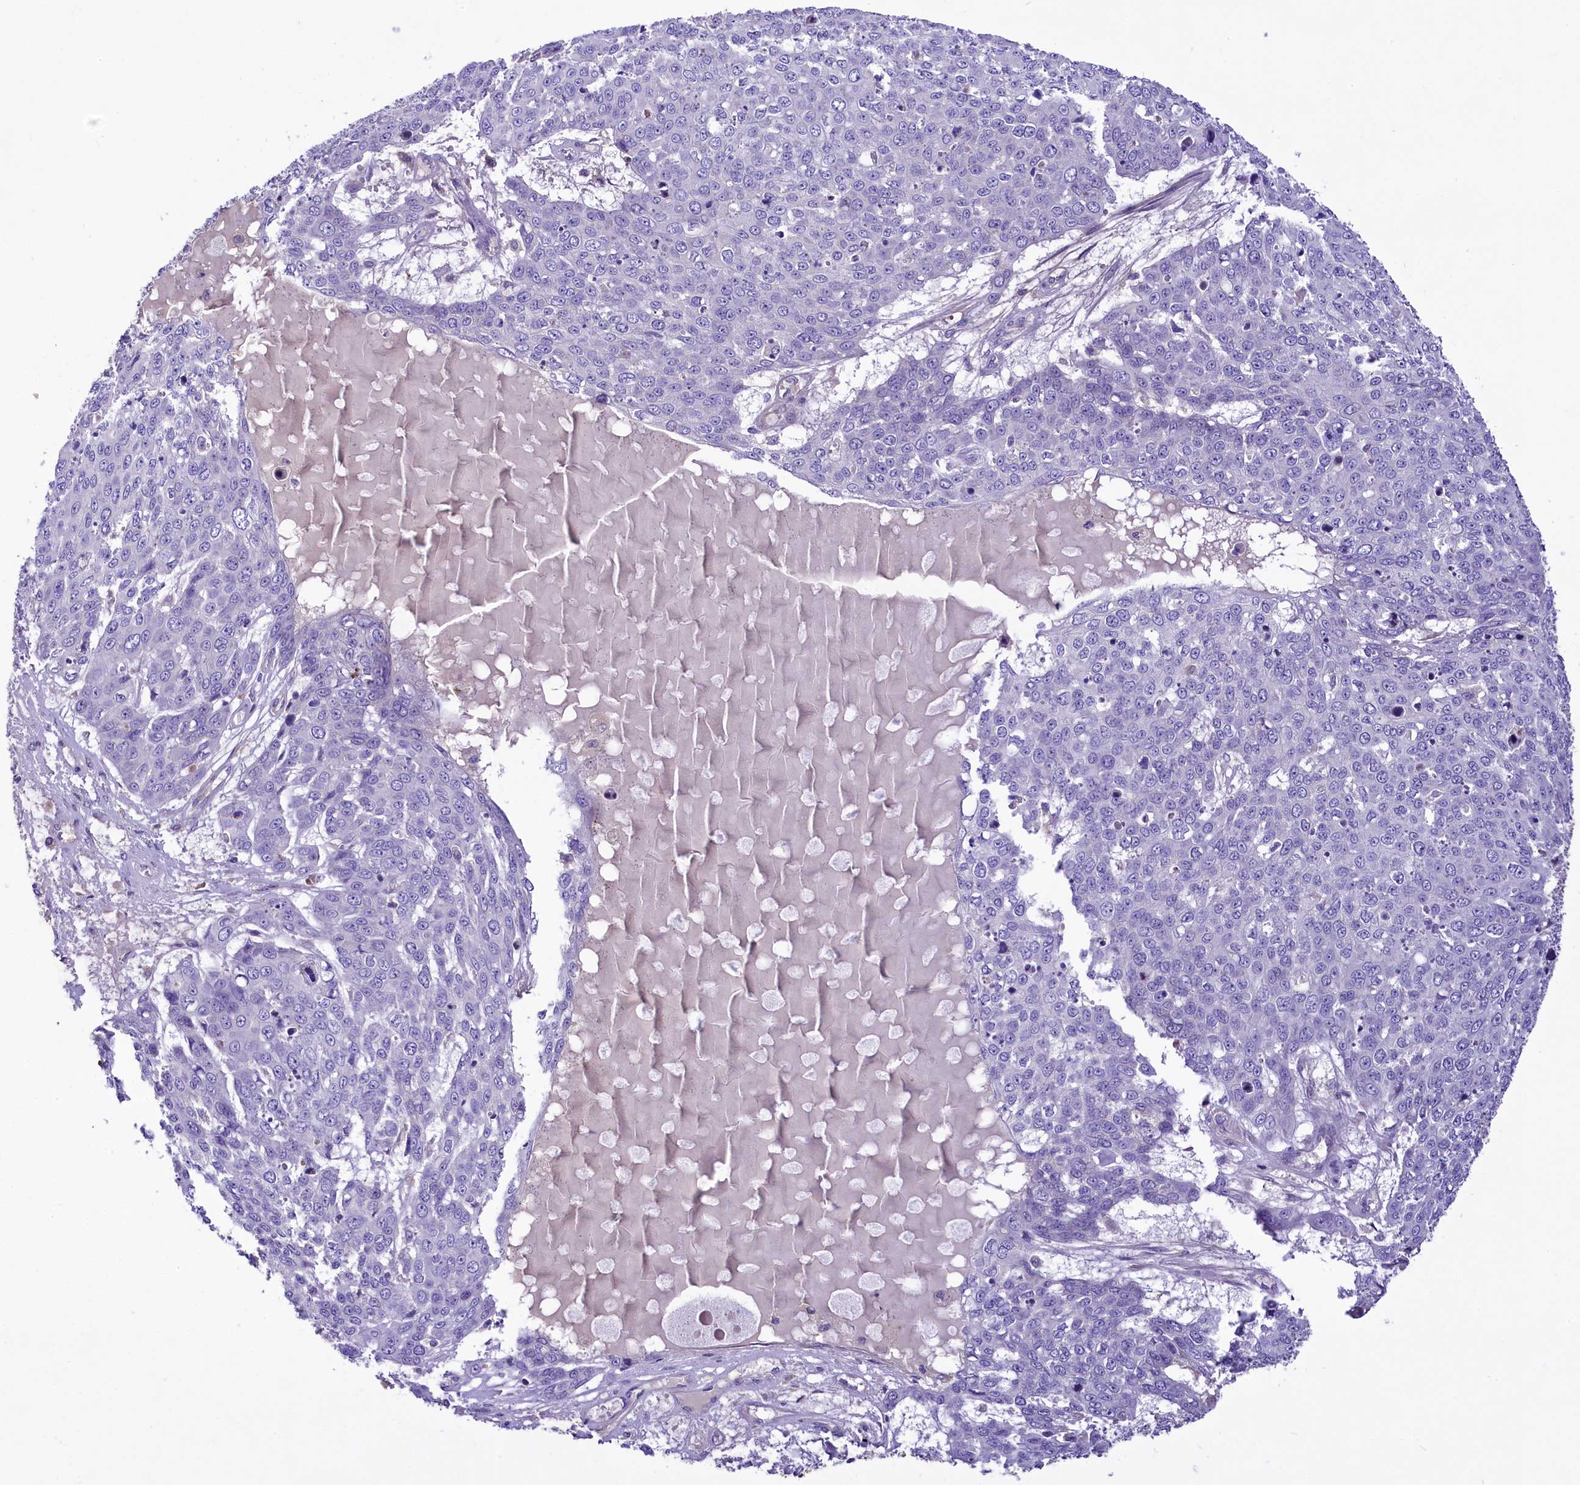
{"staining": {"intensity": "negative", "quantity": "none", "location": "none"}, "tissue": "skin cancer", "cell_type": "Tumor cells", "image_type": "cancer", "snomed": [{"axis": "morphology", "description": "Normal tissue, NOS"}, {"axis": "morphology", "description": "Squamous cell carcinoma, NOS"}, {"axis": "topography", "description": "Skin"}], "caption": "Immunohistochemistry (IHC) photomicrograph of skin squamous cell carcinoma stained for a protein (brown), which exhibits no positivity in tumor cells.", "gene": "PEMT", "patient": {"sex": "male", "age": 72}}